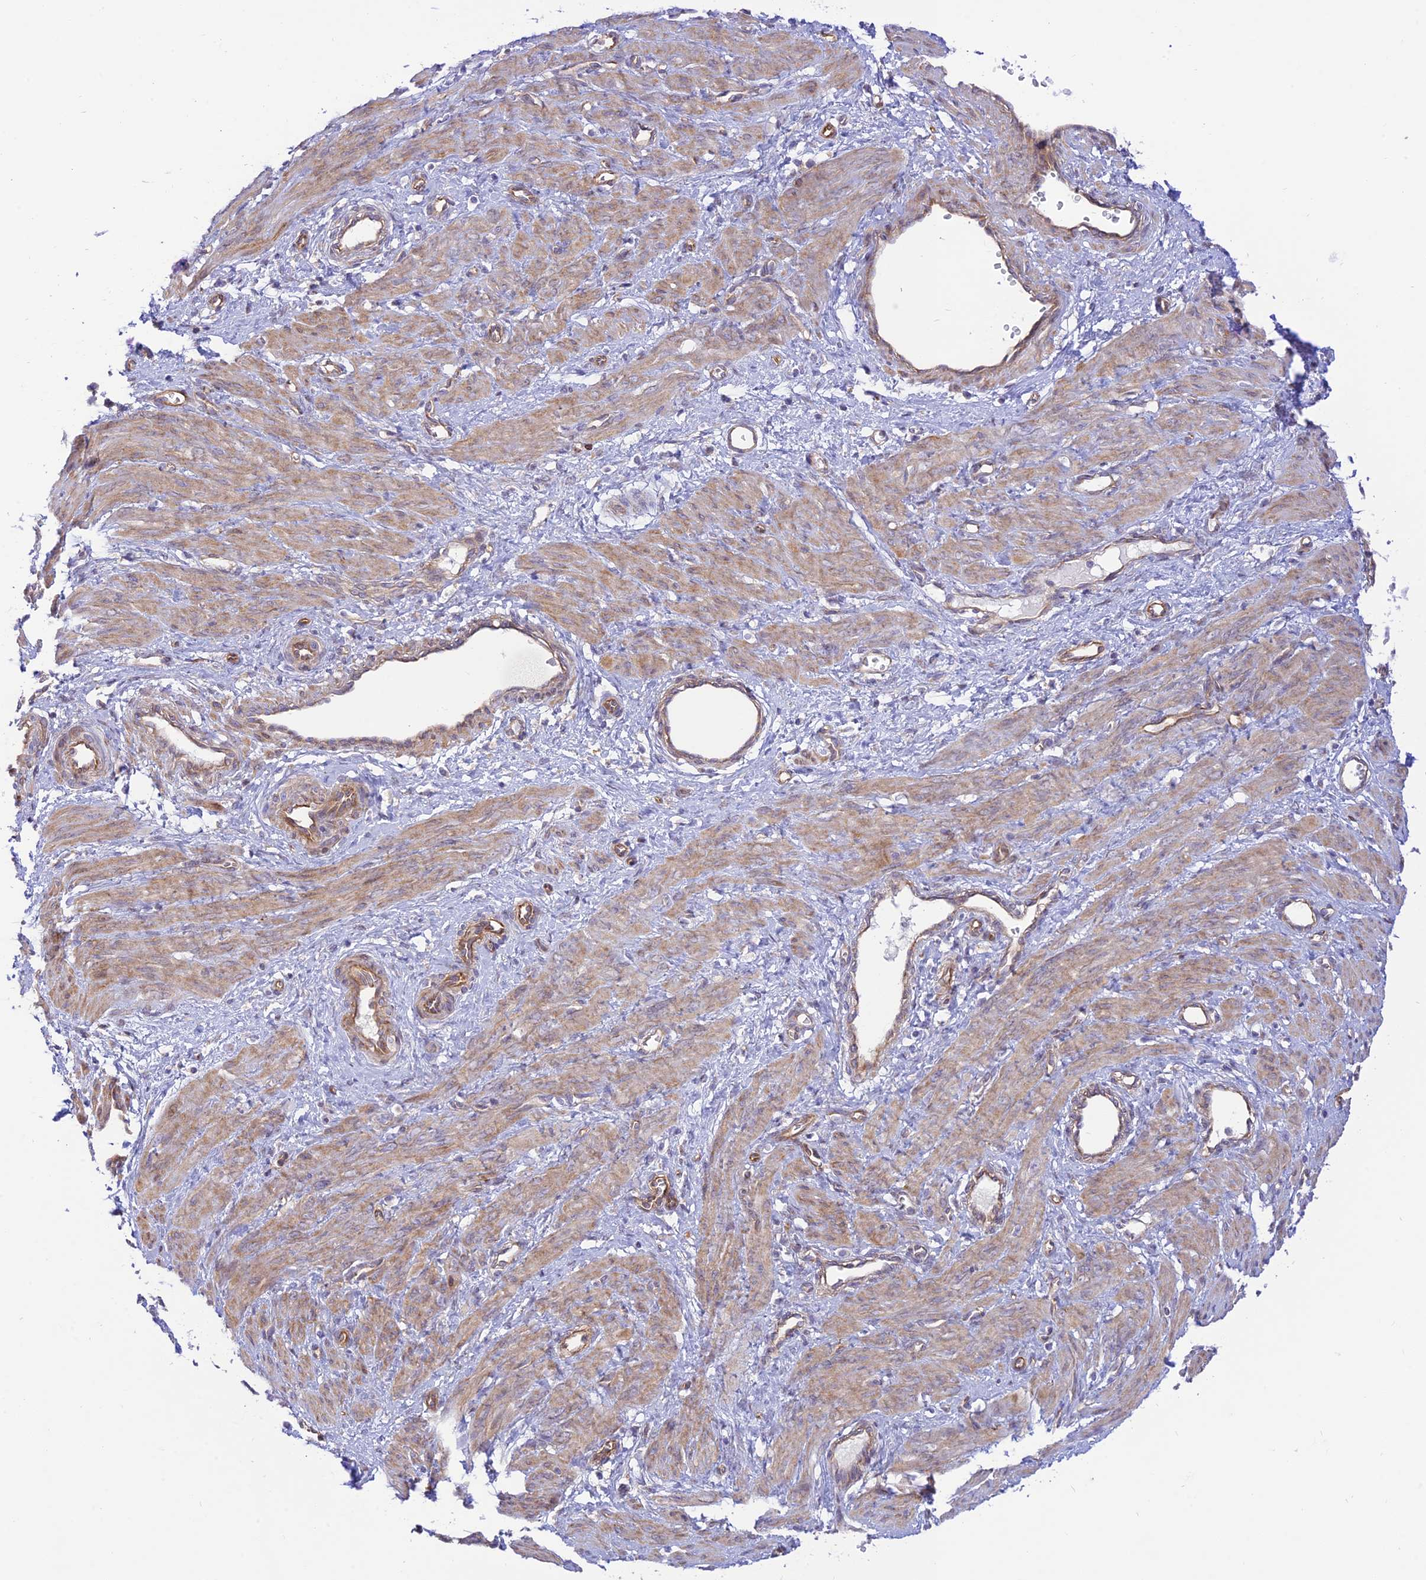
{"staining": {"intensity": "weak", "quantity": ">75%", "location": "cytoplasmic/membranous"}, "tissue": "smooth muscle", "cell_type": "Smooth muscle cells", "image_type": "normal", "snomed": [{"axis": "morphology", "description": "Normal tissue, NOS"}, {"axis": "topography", "description": "Endometrium"}], "caption": "Immunohistochemical staining of normal smooth muscle demonstrates >75% levels of weak cytoplasmic/membranous protein expression in approximately >75% of smooth muscle cells.", "gene": "KCNAB1", "patient": {"sex": "female", "age": 33}}